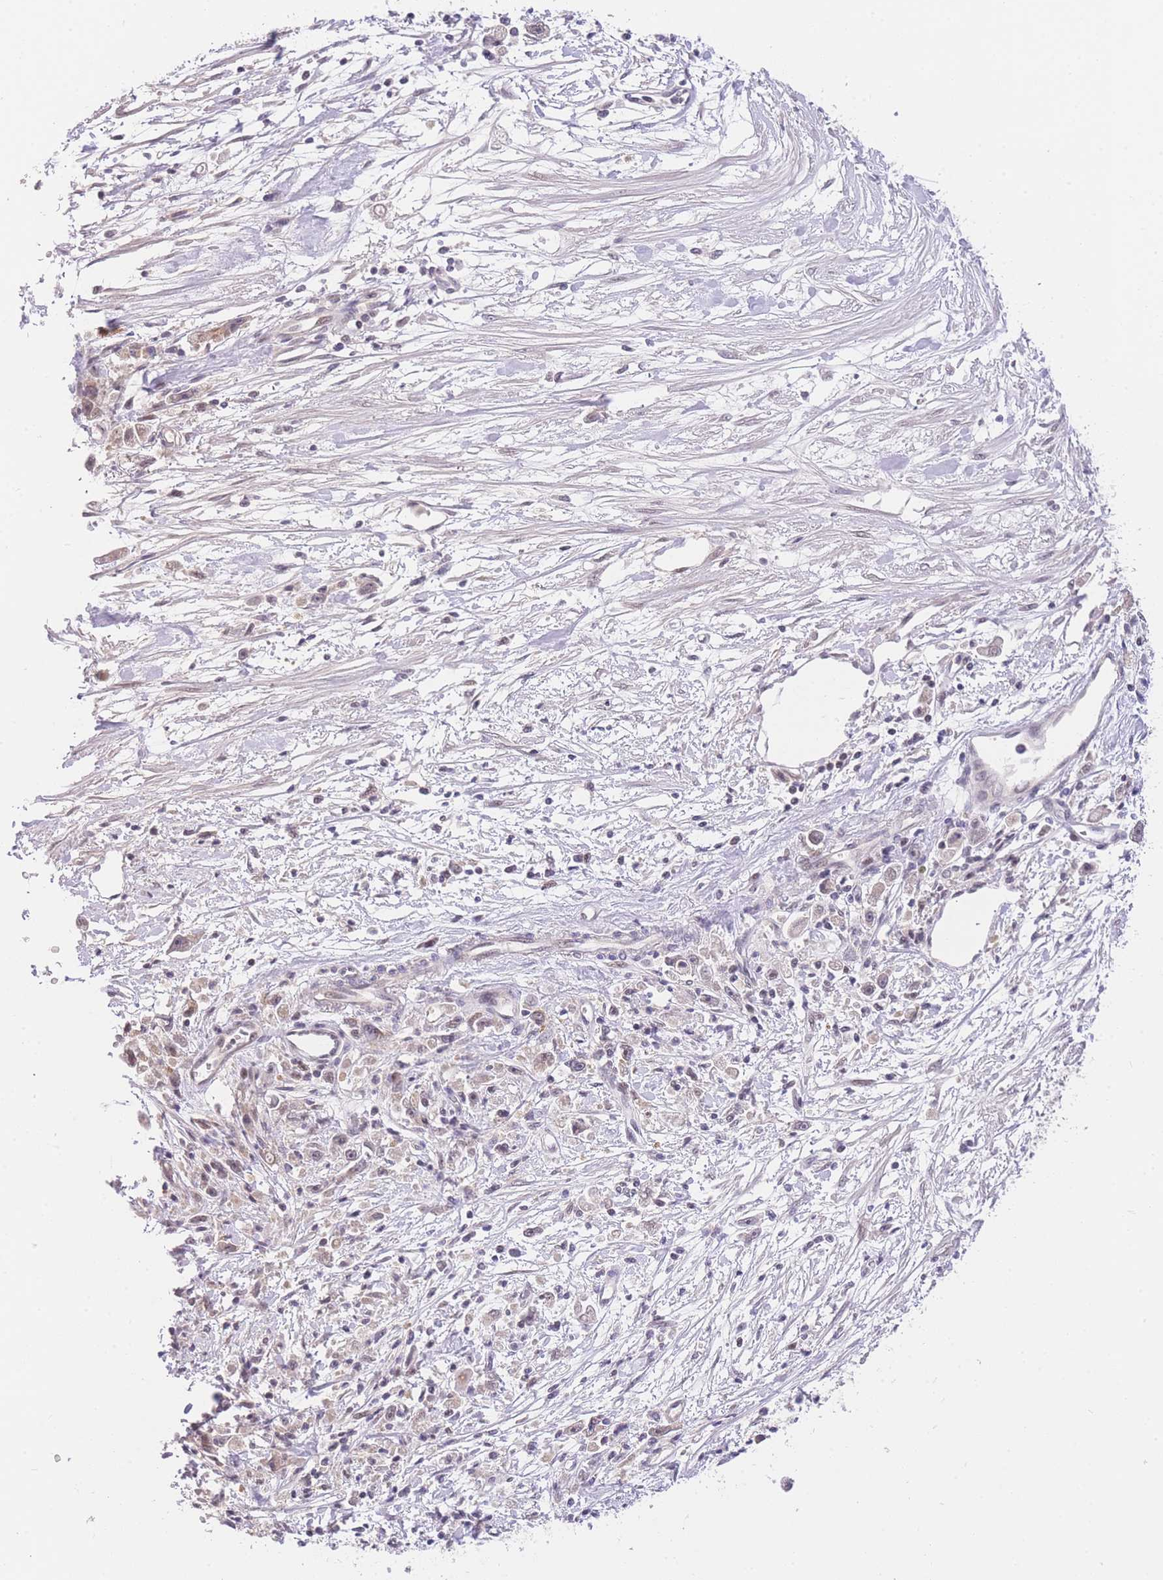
{"staining": {"intensity": "weak", "quantity": "<25%", "location": "nuclear"}, "tissue": "stomach cancer", "cell_type": "Tumor cells", "image_type": "cancer", "snomed": [{"axis": "morphology", "description": "Adenocarcinoma, NOS"}, {"axis": "topography", "description": "Stomach"}], "caption": "High magnification brightfield microscopy of stomach adenocarcinoma stained with DAB (3,3'-diaminobenzidine) (brown) and counterstained with hematoxylin (blue): tumor cells show no significant expression.", "gene": "SLC35F2", "patient": {"sex": "female", "age": 59}}